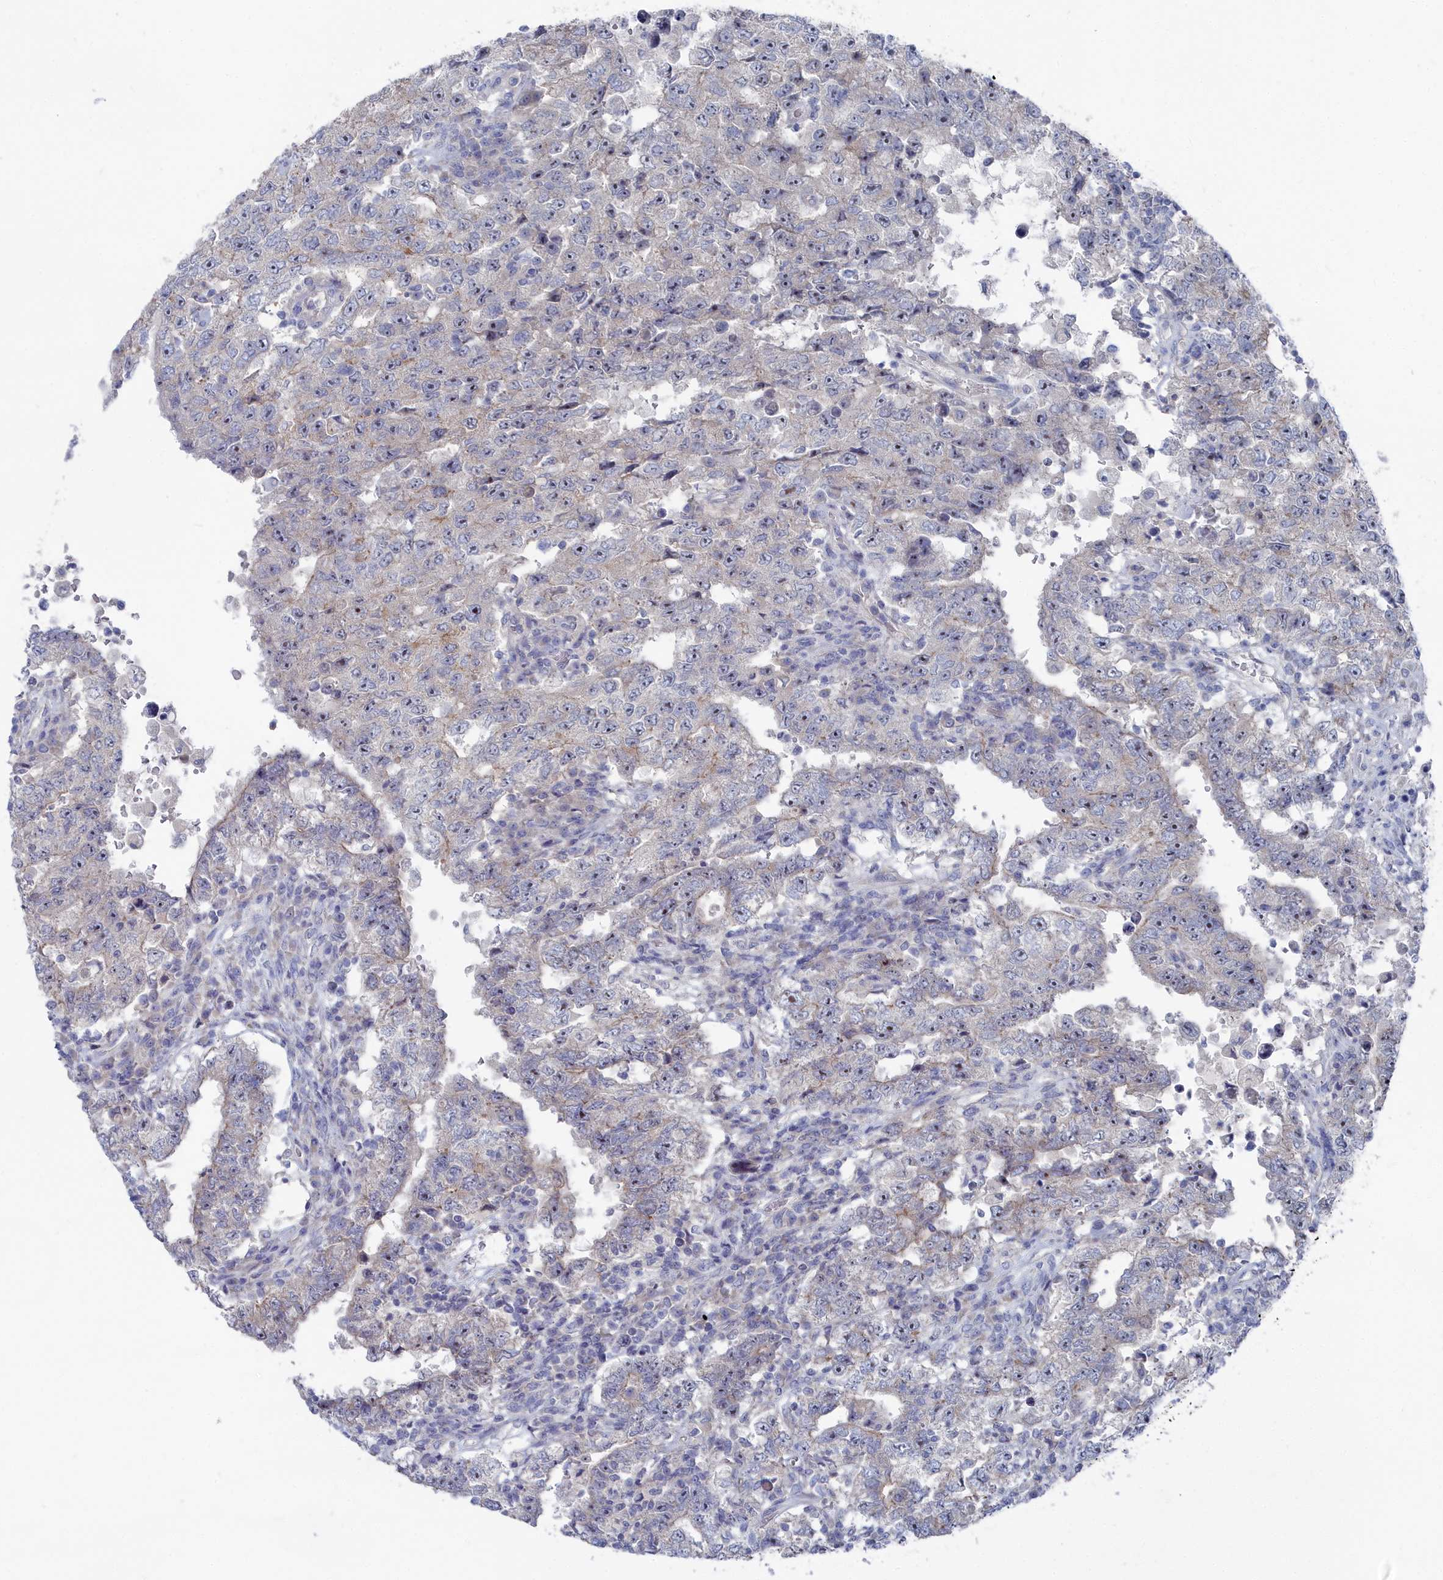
{"staining": {"intensity": "weak", "quantity": "<25%", "location": "cytoplasmic/membranous"}, "tissue": "testis cancer", "cell_type": "Tumor cells", "image_type": "cancer", "snomed": [{"axis": "morphology", "description": "Carcinoma, Embryonal, NOS"}, {"axis": "topography", "description": "Testis"}], "caption": "A photomicrograph of testis cancer (embryonal carcinoma) stained for a protein exhibits no brown staining in tumor cells.", "gene": "CCDC149", "patient": {"sex": "male", "age": 26}}